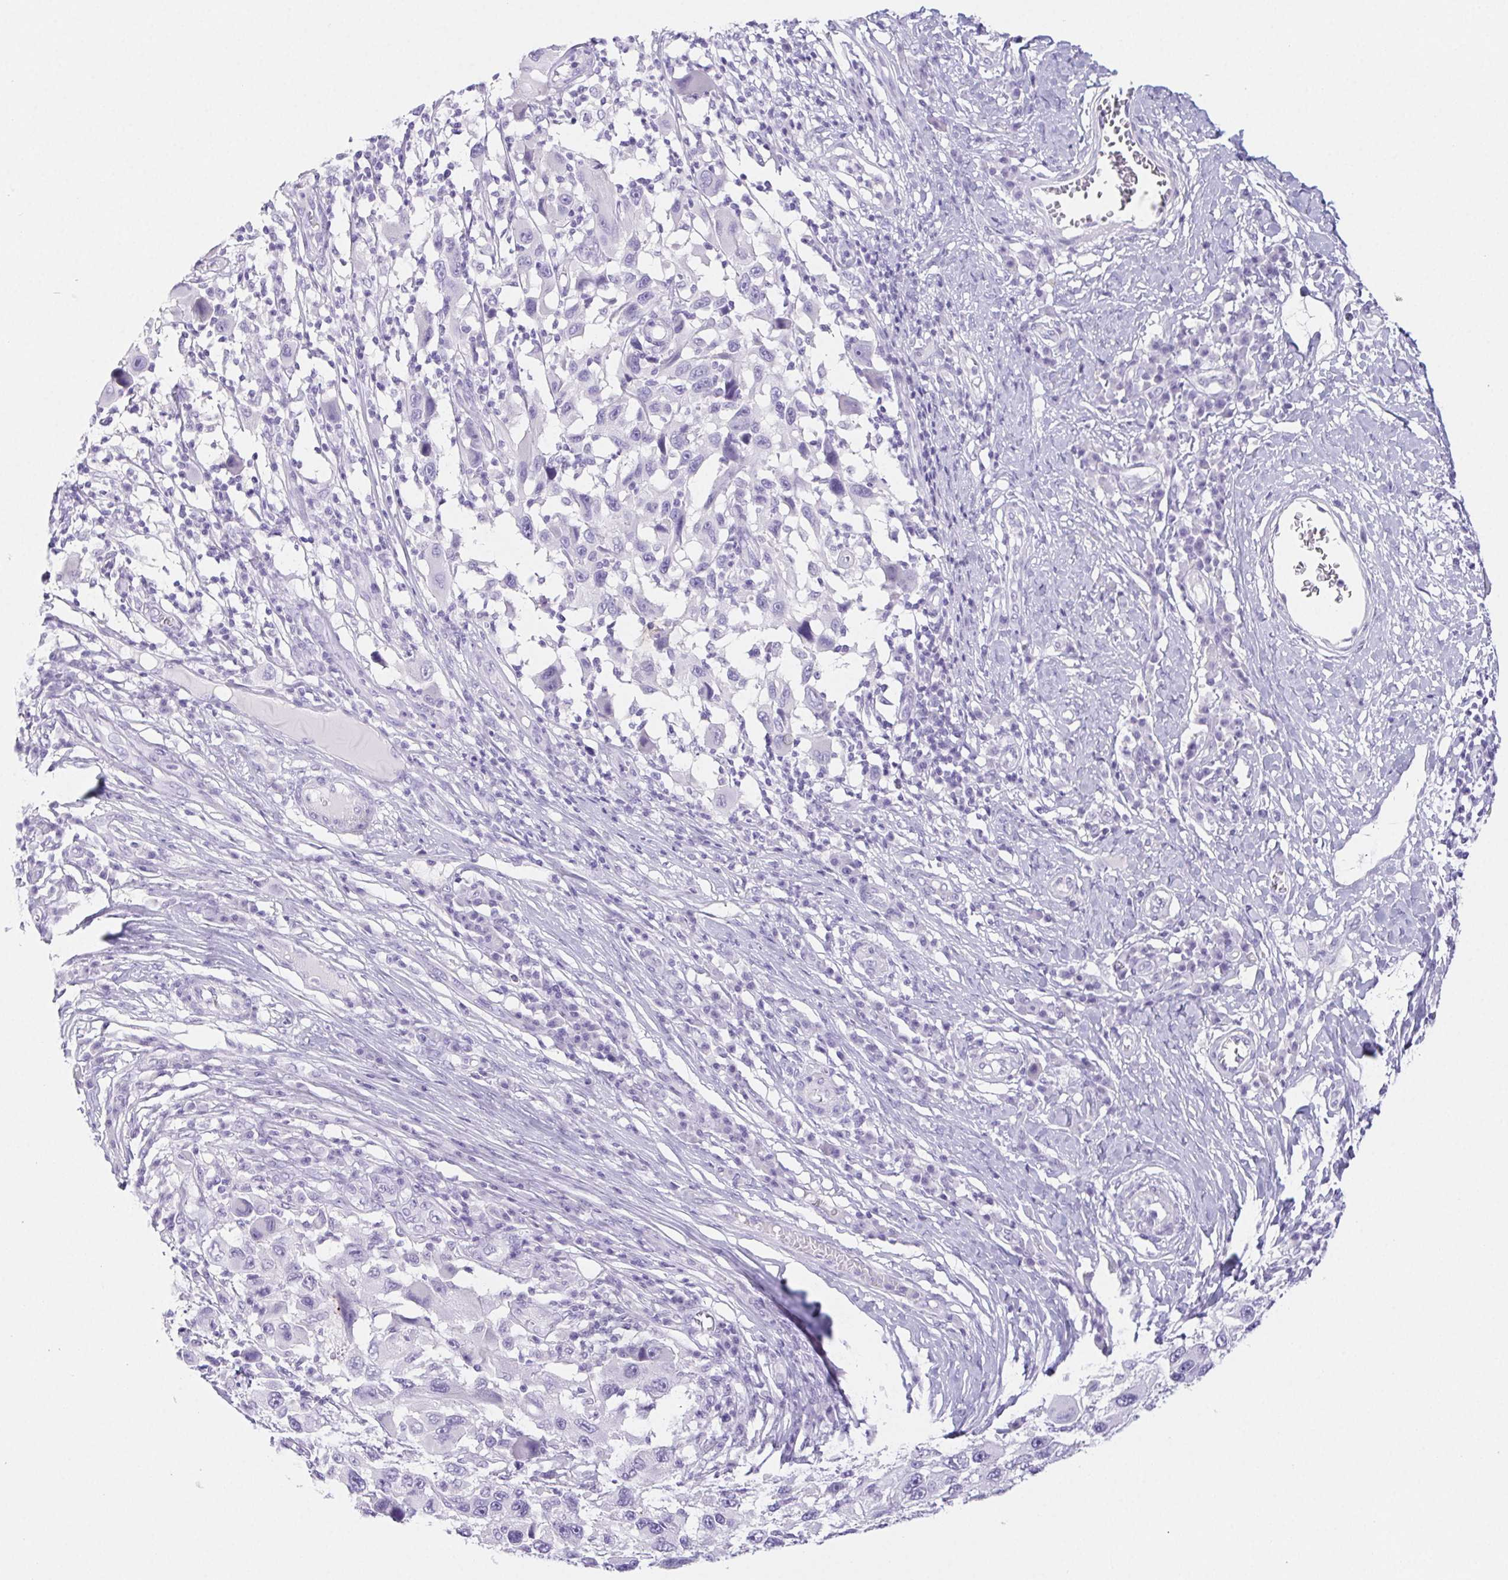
{"staining": {"intensity": "negative", "quantity": "none", "location": "none"}, "tissue": "melanoma", "cell_type": "Tumor cells", "image_type": "cancer", "snomed": [{"axis": "morphology", "description": "Malignant melanoma, NOS"}, {"axis": "topography", "description": "Skin"}], "caption": "There is no significant expression in tumor cells of melanoma. (DAB (3,3'-diaminobenzidine) immunohistochemistry, high magnification).", "gene": "PNLIP", "patient": {"sex": "male", "age": 53}}